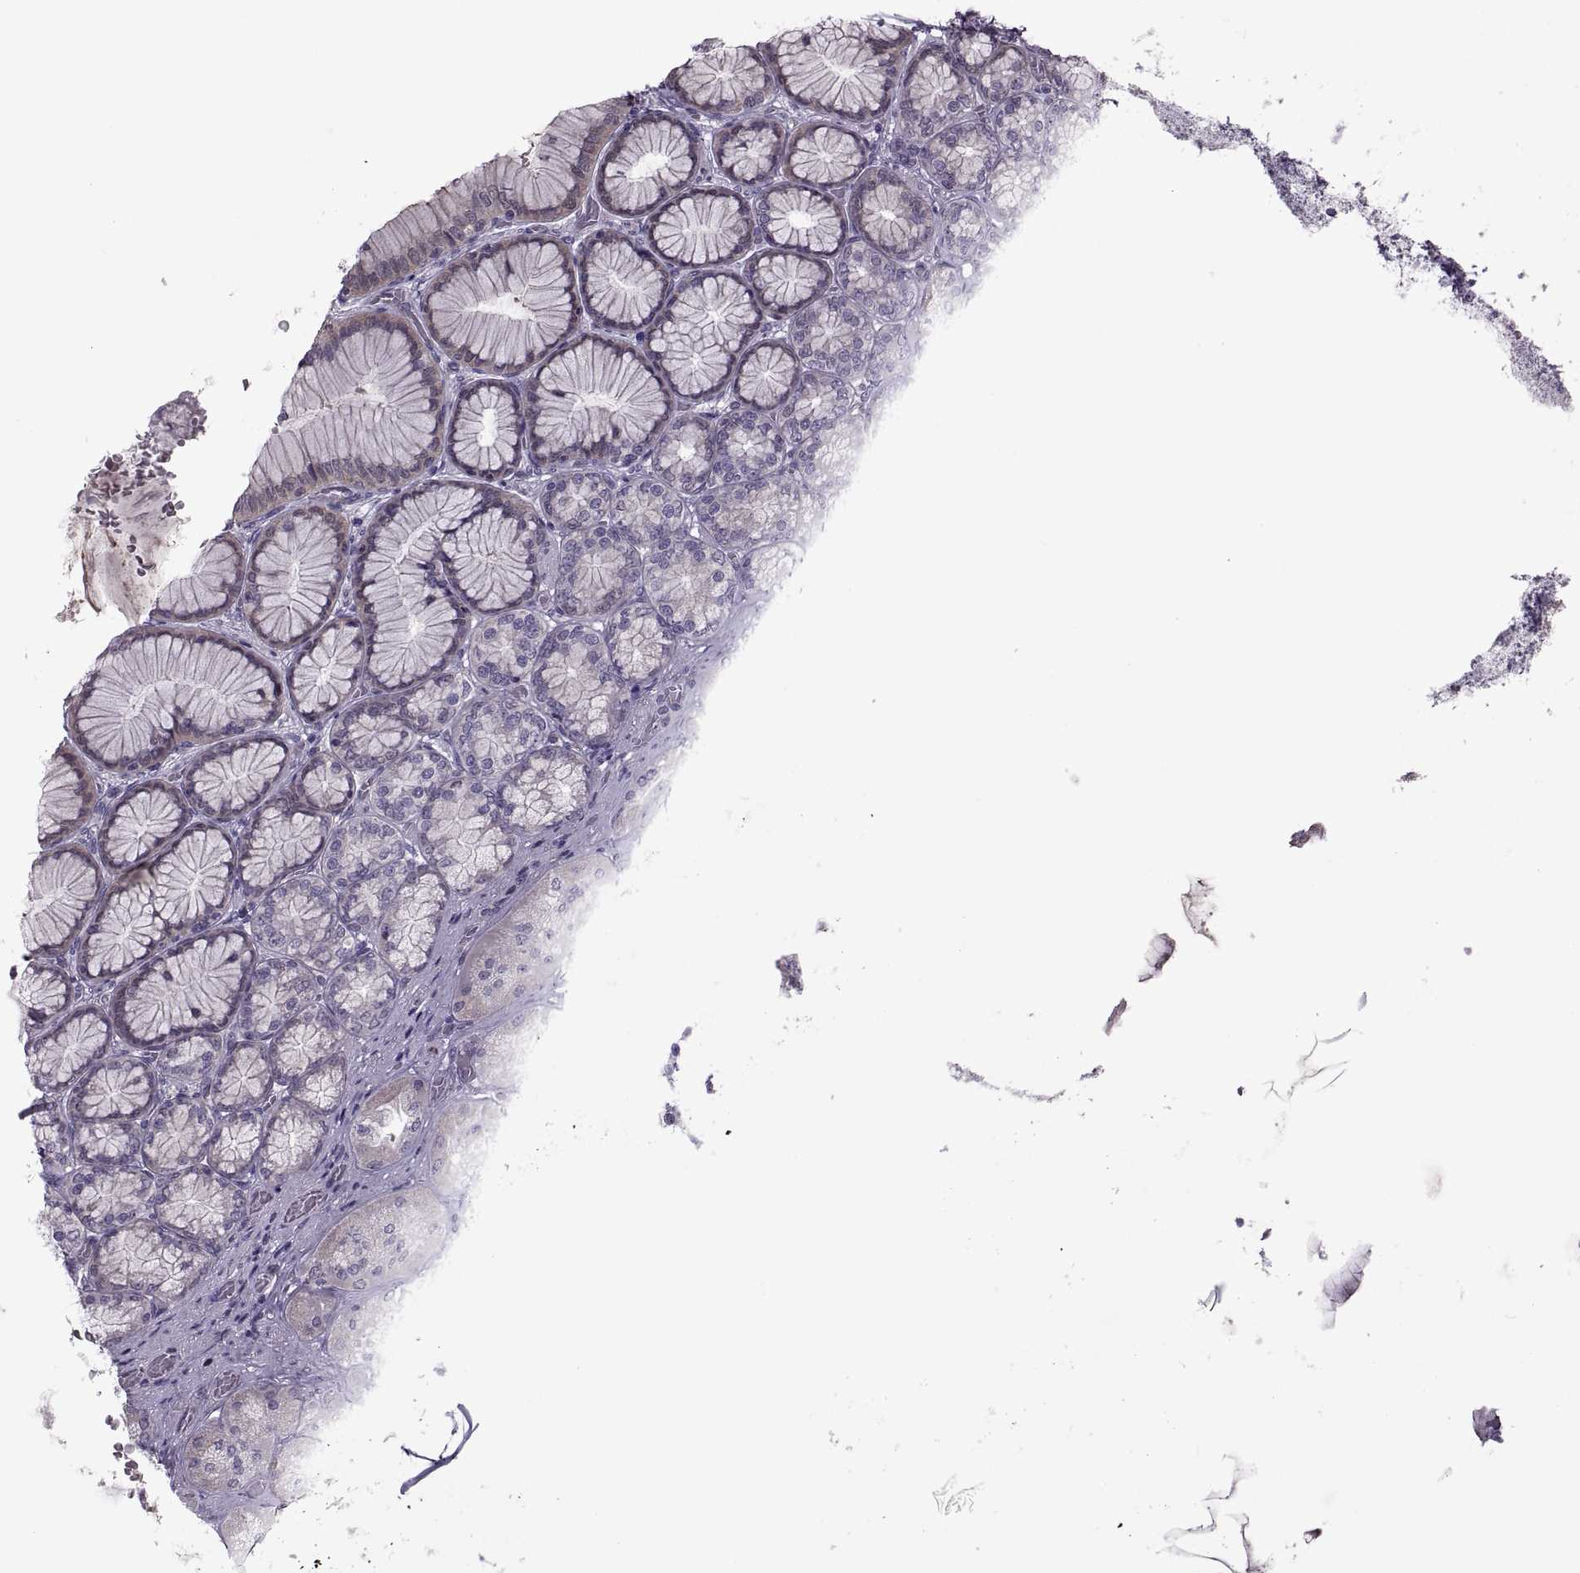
{"staining": {"intensity": "weak", "quantity": "<25%", "location": "cytoplasmic/membranous"}, "tissue": "stomach", "cell_type": "Glandular cells", "image_type": "normal", "snomed": [{"axis": "morphology", "description": "Normal tissue, NOS"}, {"axis": "morphology", "description": "Adenocarcinoma, NOS"}, {"axis": "morphology", "description": "Adenocarcinoma, High grade"}, {"axis": "topography", "description": "Stomach, upper"}, {"axis": "topography", "description": "Stomach"}], "caption": "Immunohistochemistry histopathology image of benign stomach: human stomach stained with DAB (3,3'-diaminobenzidine) displays no significant protein expression in glandular cells.", "gene": "ODF3", "patient": {"sex": "female", "age": 65}}